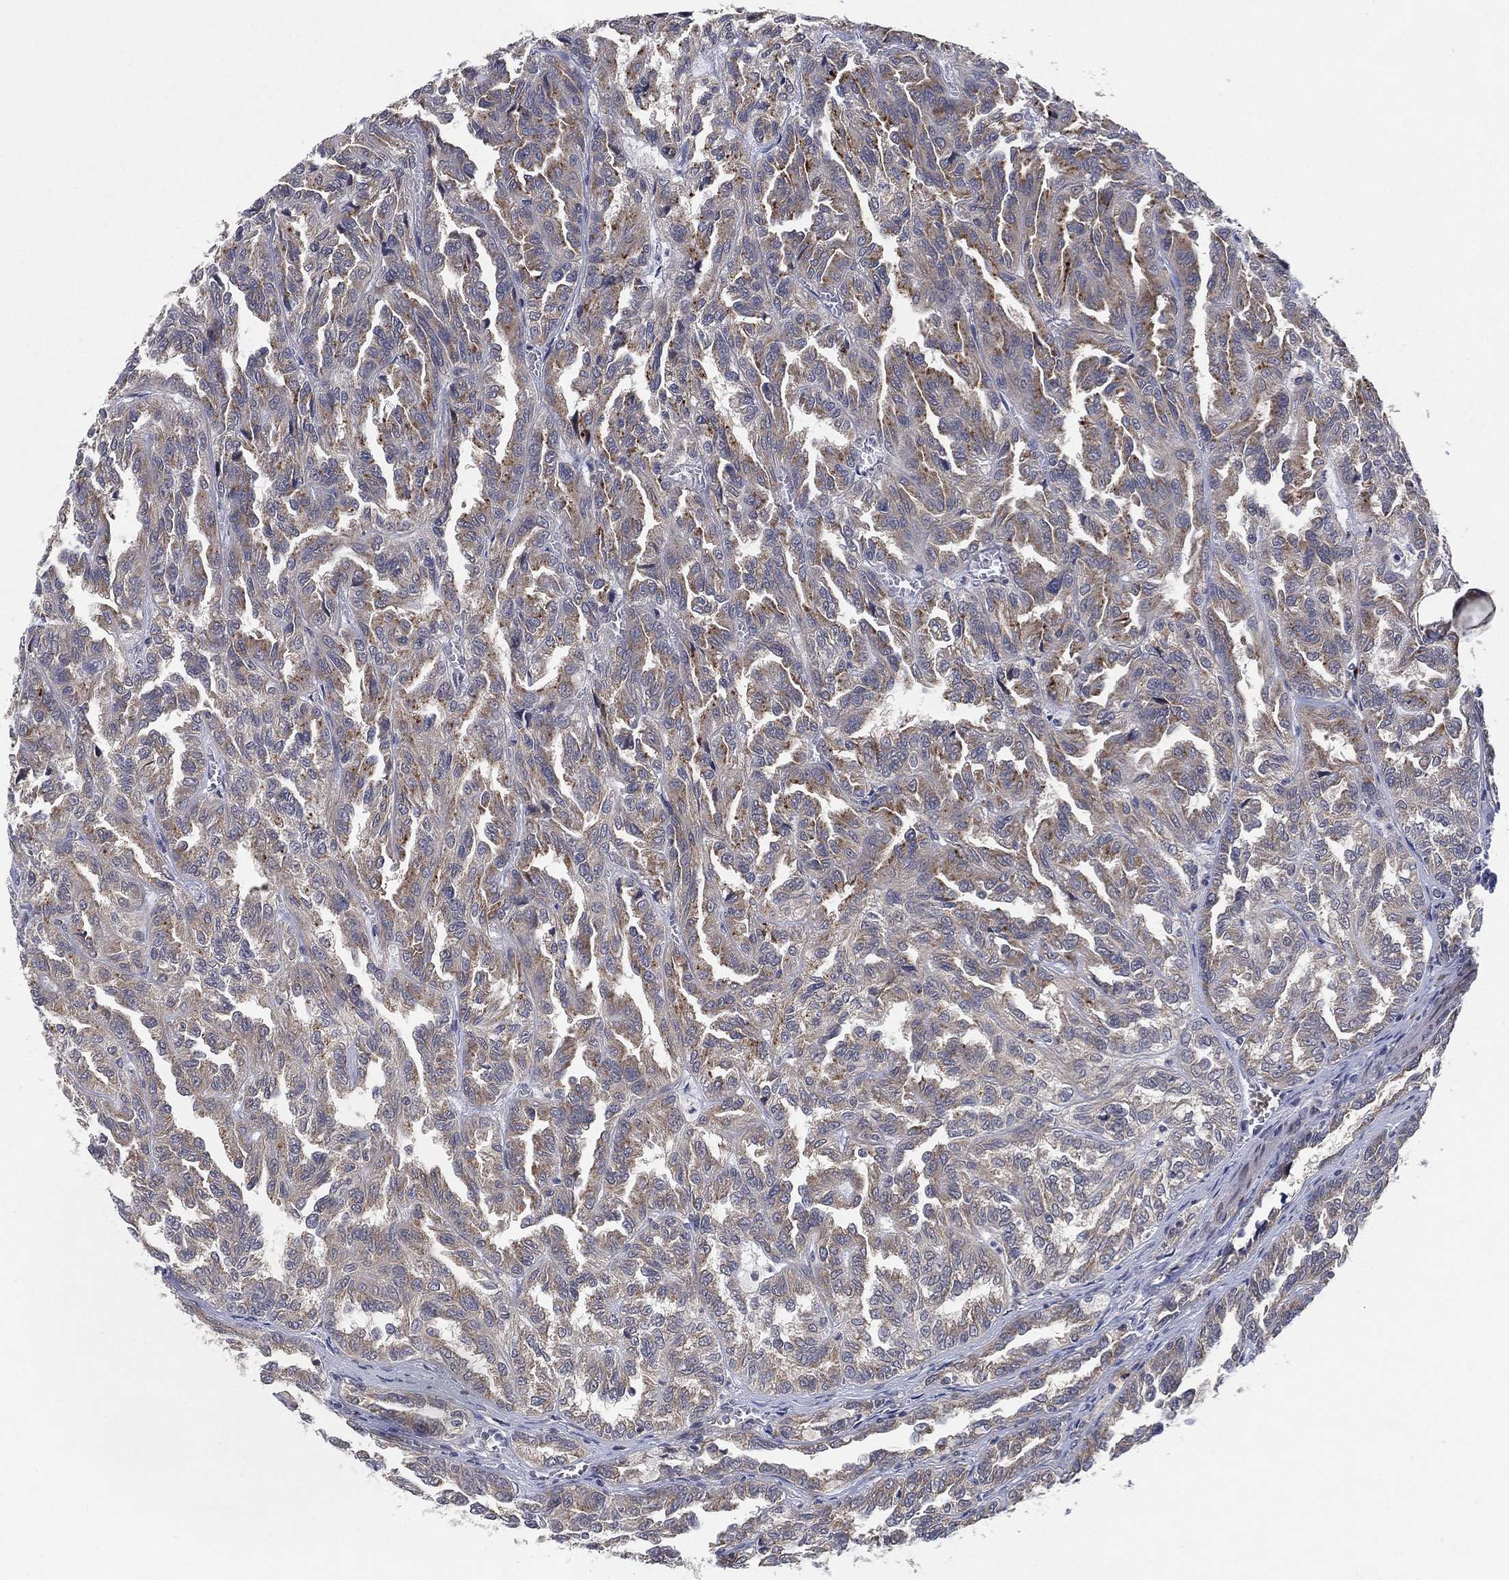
{"staining": {"intensity": "moderate", "quantity": "25%-75%", "location": "cytoplasmic/membranous"}, "tissue": "renal cancer", "cell_type": "Tumor cells", "image_type": "cancer", "snomed": [{"axis": "morphology", "description": "Adenocarcinoma, NOS"}, {"axis": "topography", "description": "Kidney"}], "caption": "Immunohistochemistry of human renal cancer (adenocarcinoma) demonstrates medium levels of moderate cytoplasmic/membranous positivity in about 25%-75% of tumor cells.", "gene": "FAM104A", "patient": {"sex": "male", "age": 79}}